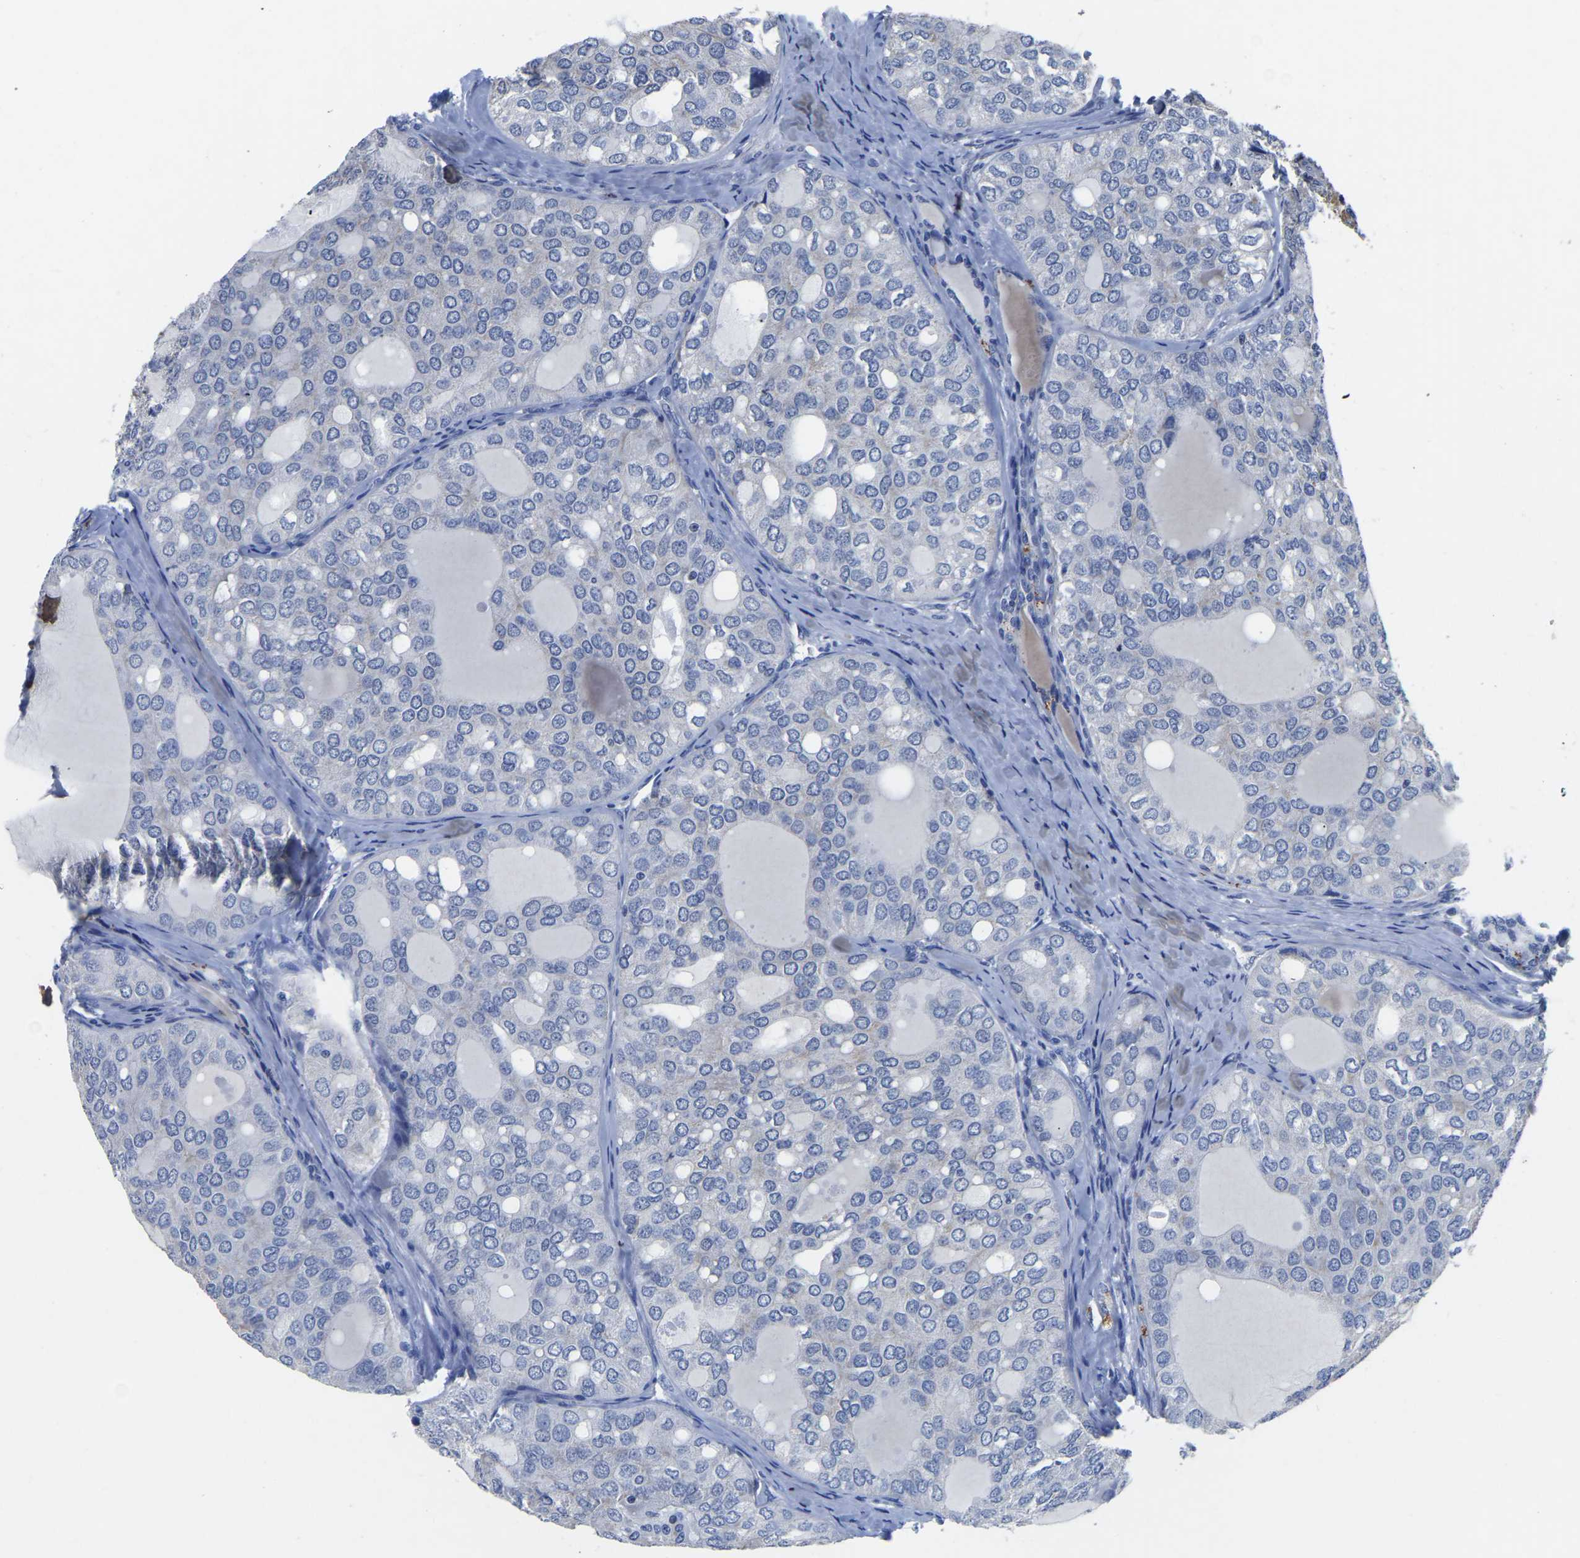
{"staining": {"intensity": "negative", "quantity": "none", "location": "none"}, "tissue": "thyroid cancer", "cell_type": "Tumor cells", "image_type": "cancer", "snomed": [{"axis": "morphology", "description": "Follicular adenoma carcinoma, NOS"}, {"axis": "topography", "description": "Thyroid gland"}], "caption": "Immunohistochemical staining of thyroid cancer (follicular adenoma carcinoma) exhibits no significant positivity in tumor cells.", "gene": "FGD5", "patient": {"sex": "male", "age": 75}}